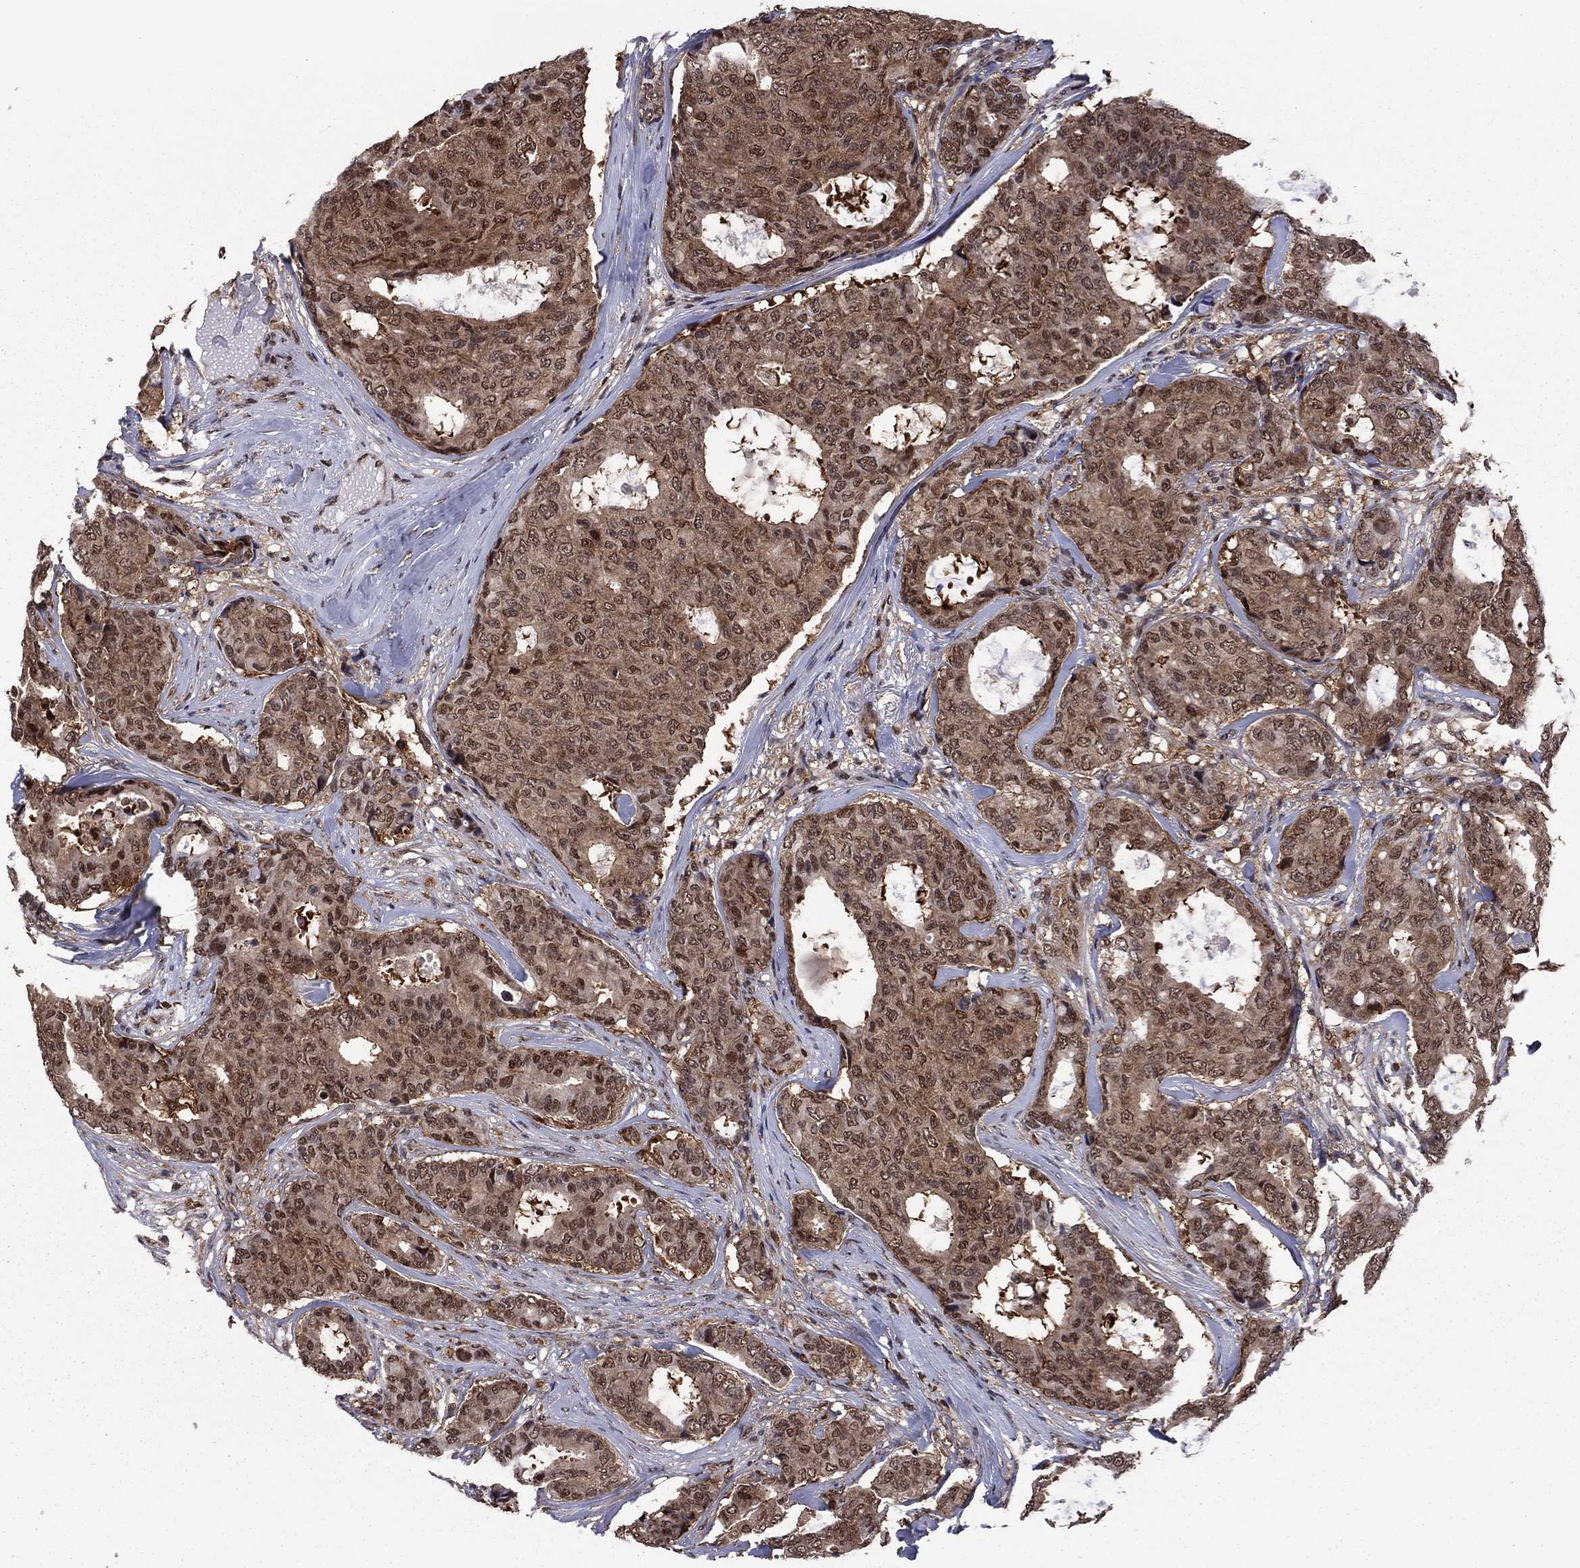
{"staining": {"intensity": "moderate", "quantity": "25%-75%", "location": "nuclear"}, "tissue": "breast cancer", "cell_type": "Tumor cells", "image_type": "cancer", "snomed": [{"axis": "morphology", "description": "Duct carcinoma"}, {"axis": "topography", "description": "Breast"}], "caption": "Immunohistochemistry histopathology image of neoplastic tissue: human breast cancer stained using IHC demonstrates medium levels of moderate protein expression localized specifically in the nuclear of tumor cells, appearing as a nuclear brown color.", "gene": "PSMD2", "patient": {"sex": "female", "age": 75}}